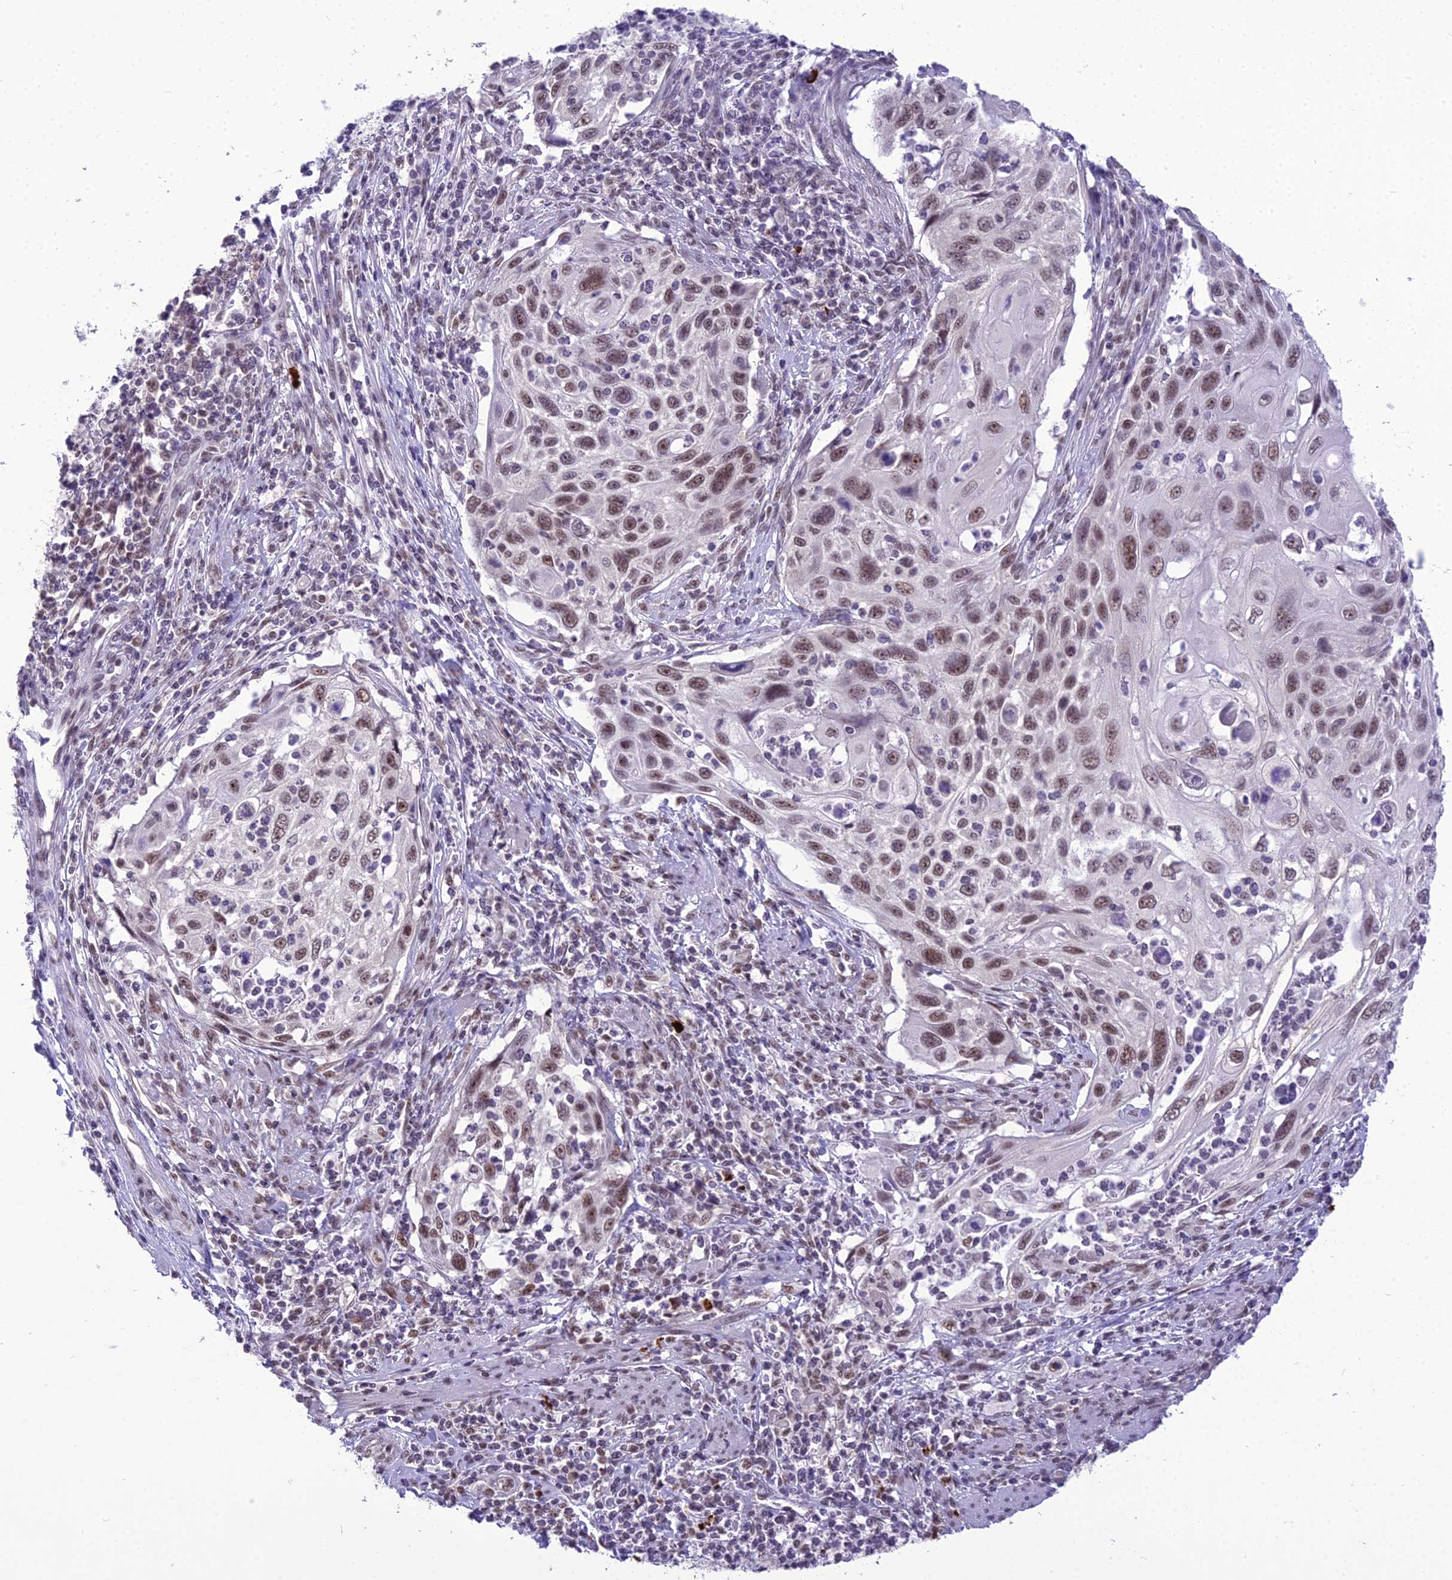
{"staining": {"intensity": "moderate", "quantity": ">75%", "location": "nuclear"}, "tissue": "cervical cancer", "cell_type": "Tumor cells", "image_type": "cancer", "snomed": [{"axis": "morphology", "description": "Squamous cell carcinoma, NOS"}, {"axis": "topography", "description": "Cervix"}], "caption": "Human cervical cancer stained for a protein (brown) exhibits moderate nuclear positive positivity in about >75% of tumor cells.", "gene": "SH3RF3", "patient": {"sex": "female", "age": 70}}